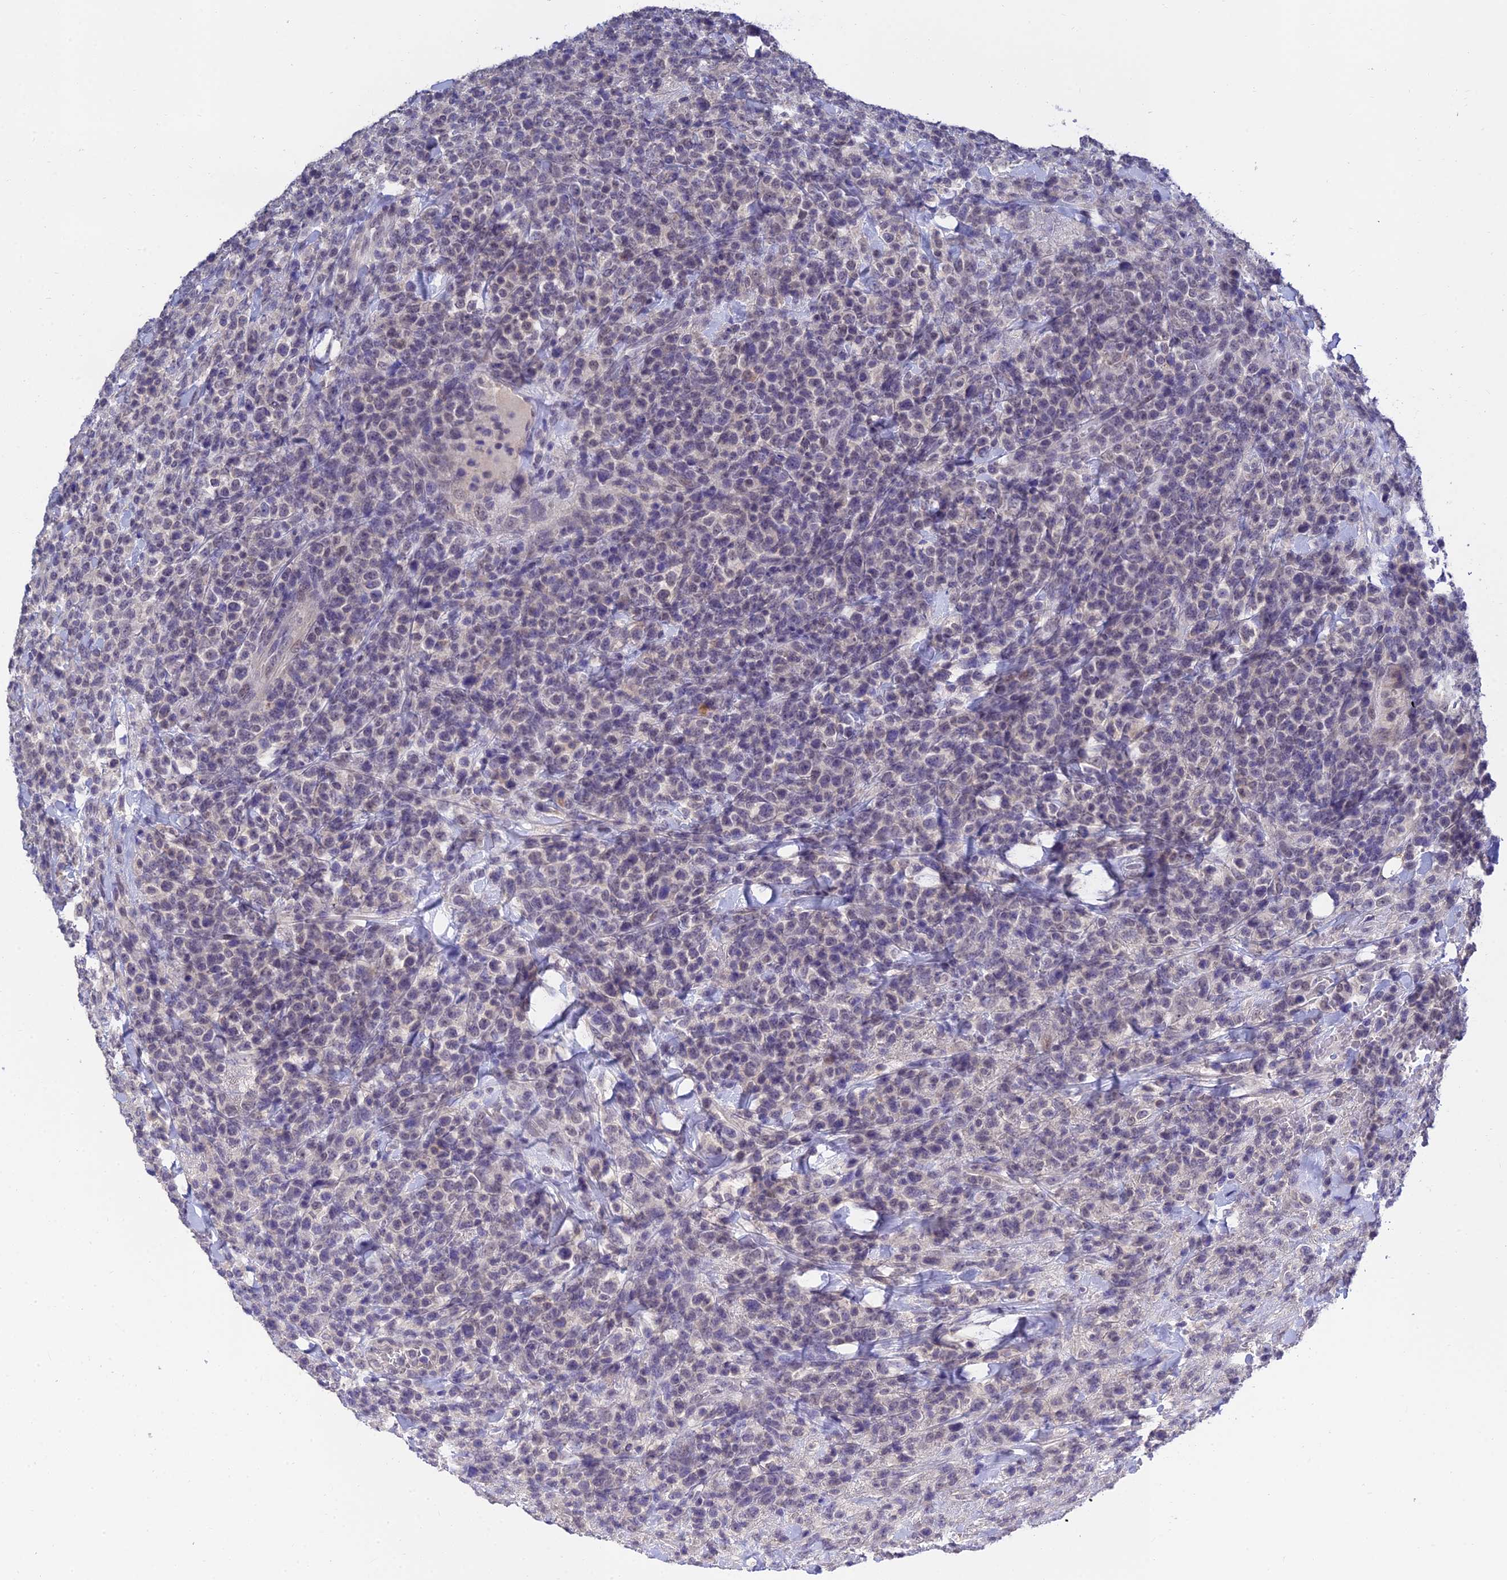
{"staining": {"intensity": "negative", "quantity": "none", "location": "none"}, "tissue": "lymphoma", "cell_type": "Tumor cells", "image_type": "cancer", "snomed": [{"axis": "morphology", "description": "Malignant lymphoma, non-Hodgkin's type, High grade"}, {"axis": "topography", "description": "Colon"}], "caption": "DAB (3,3'-diaminobenzidine) immunohistochemical staining of lymphoma demonstrates no significant positivity in tumor cells.", "gene": "HOXB1", "patient": {"sex": "female", "age": 53}}